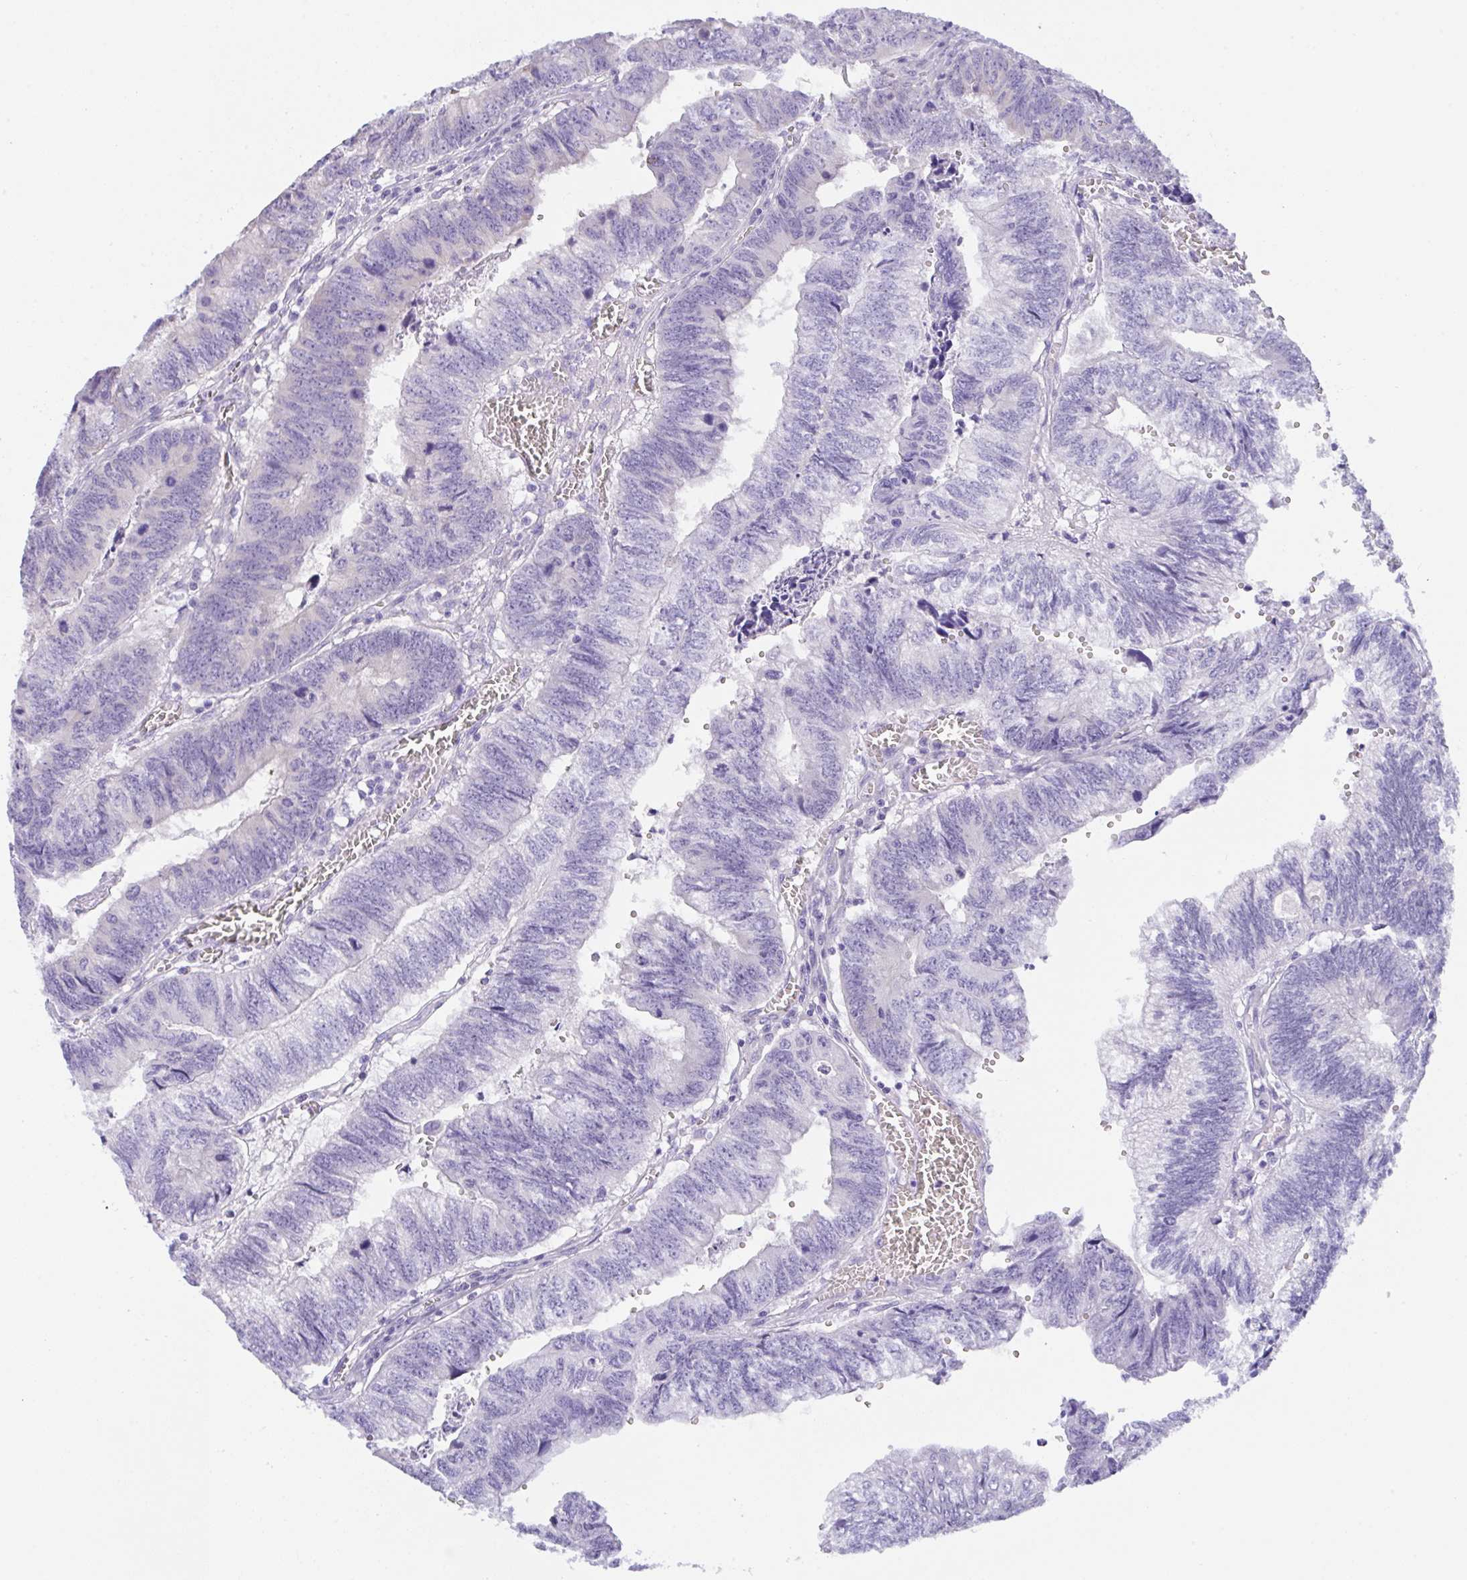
{"staining": {"intensity": "negative", "quantity": "none", "location": "none"}, "tissue": "colorectal cancer", "cell_type": "Tumor cells", "image_type": "cancer", "snomed": [{"axis": "morphology", "description": "Adenocarcinoma, NOS"}, {"axis": "topography", "description": "Colon"}], "caption": "IHC of adenocarcinoma (colorectal) shows no expression in tumor cells.", "gene": "TRAF4", "patient": {"sex": "male", "age": 86}}